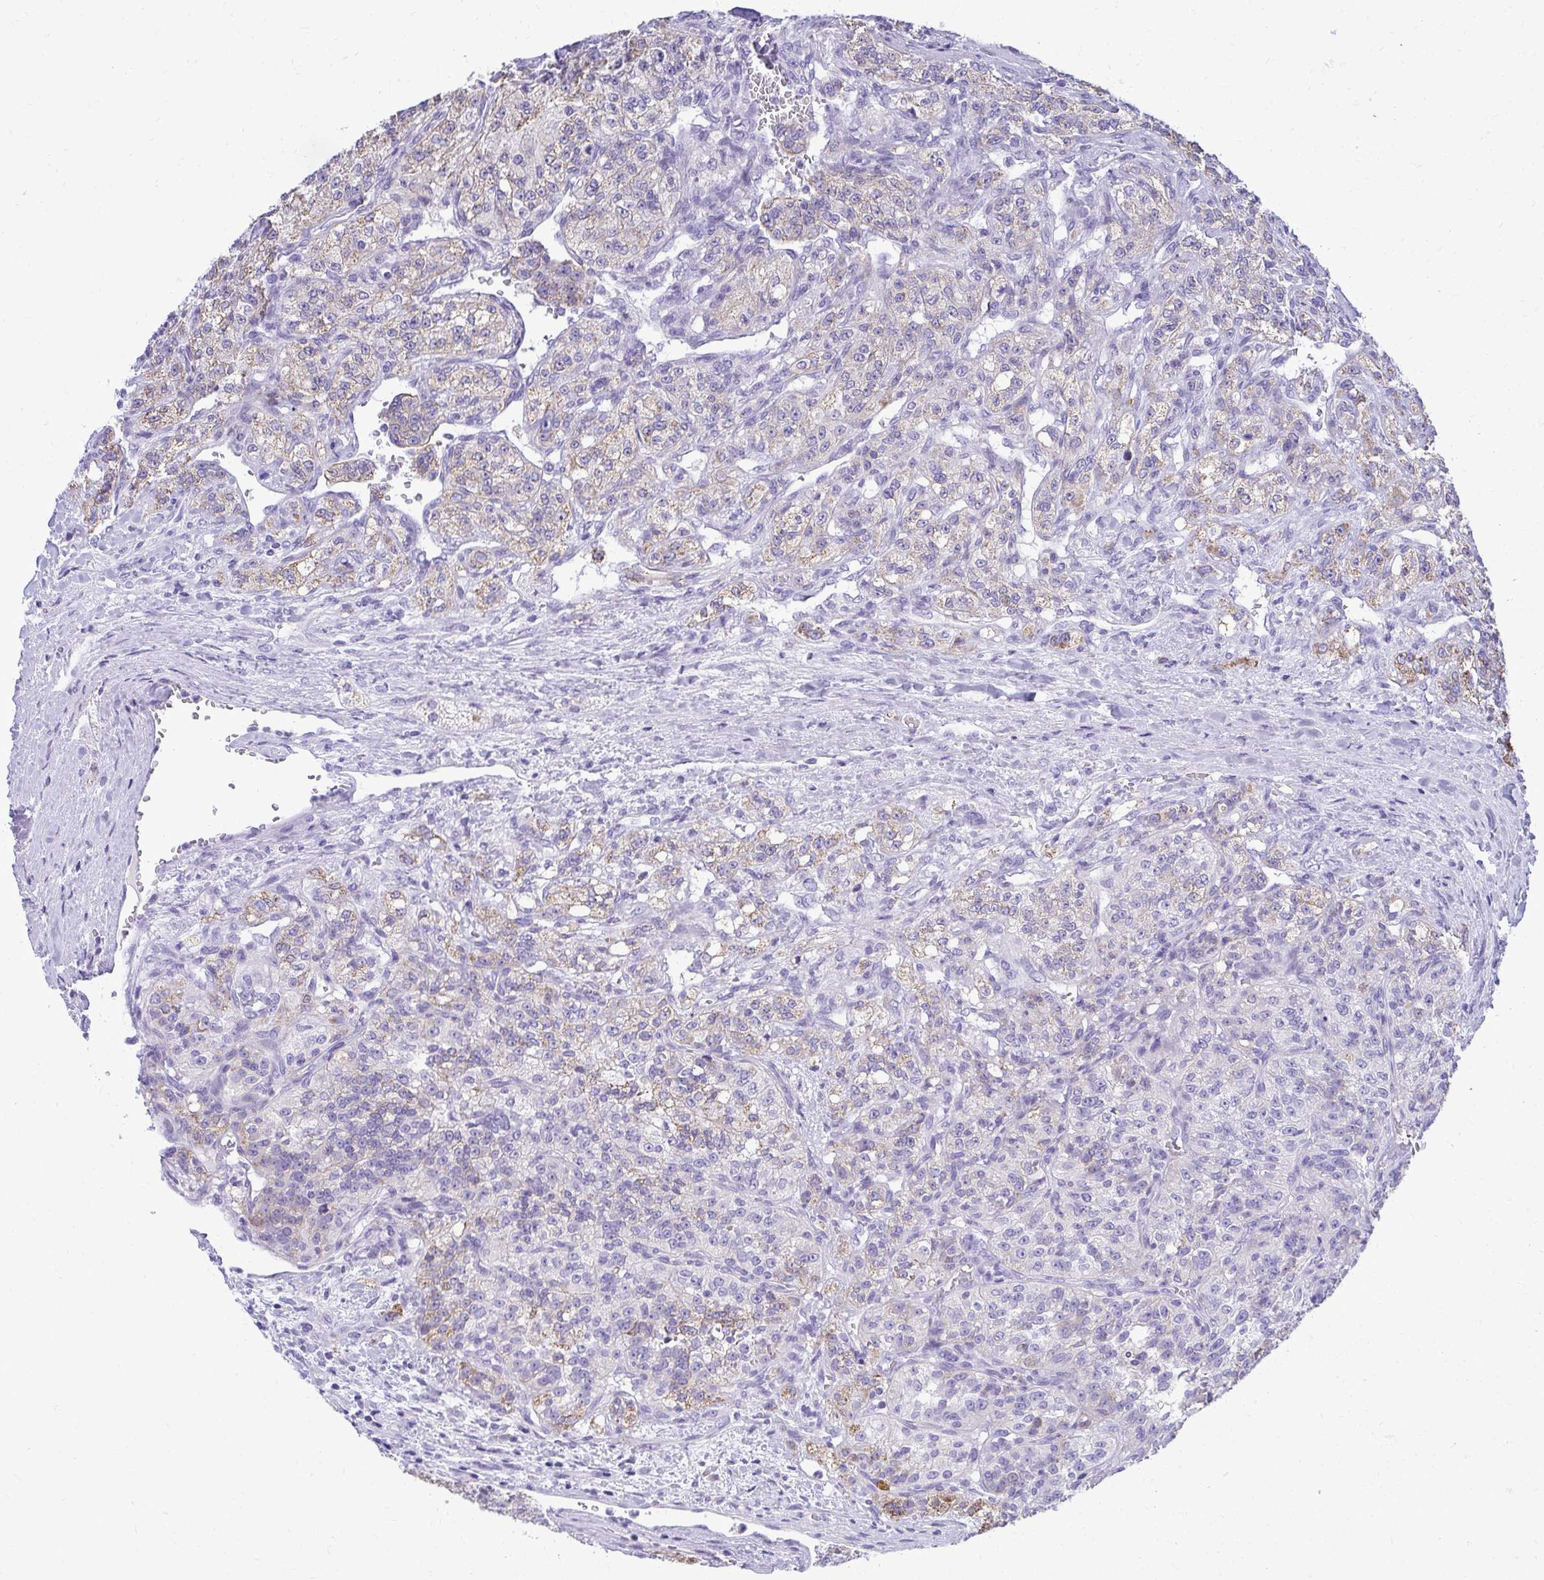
{"staining": {"intensity": "moderate", "quantity": "<25%", "location": "cytoplasmic/membranous"}, "tissue": "renal cancer", "cell_type": "Tumor cells", "image_type": "cancer", "snomed": [{"axis": "morphology", "description": "Adenocarcinoma, NOS"}, {"axis": "topography", "description": "Kidney"}], "caption": "Protein staining of renal cancer (adenocarcinoma) tissue displays moderate cytoplasmic/membranous staining in about <25% of tumor cells.", "gene": "AIG1", "patient": {"sex": "female", "age": 63}}